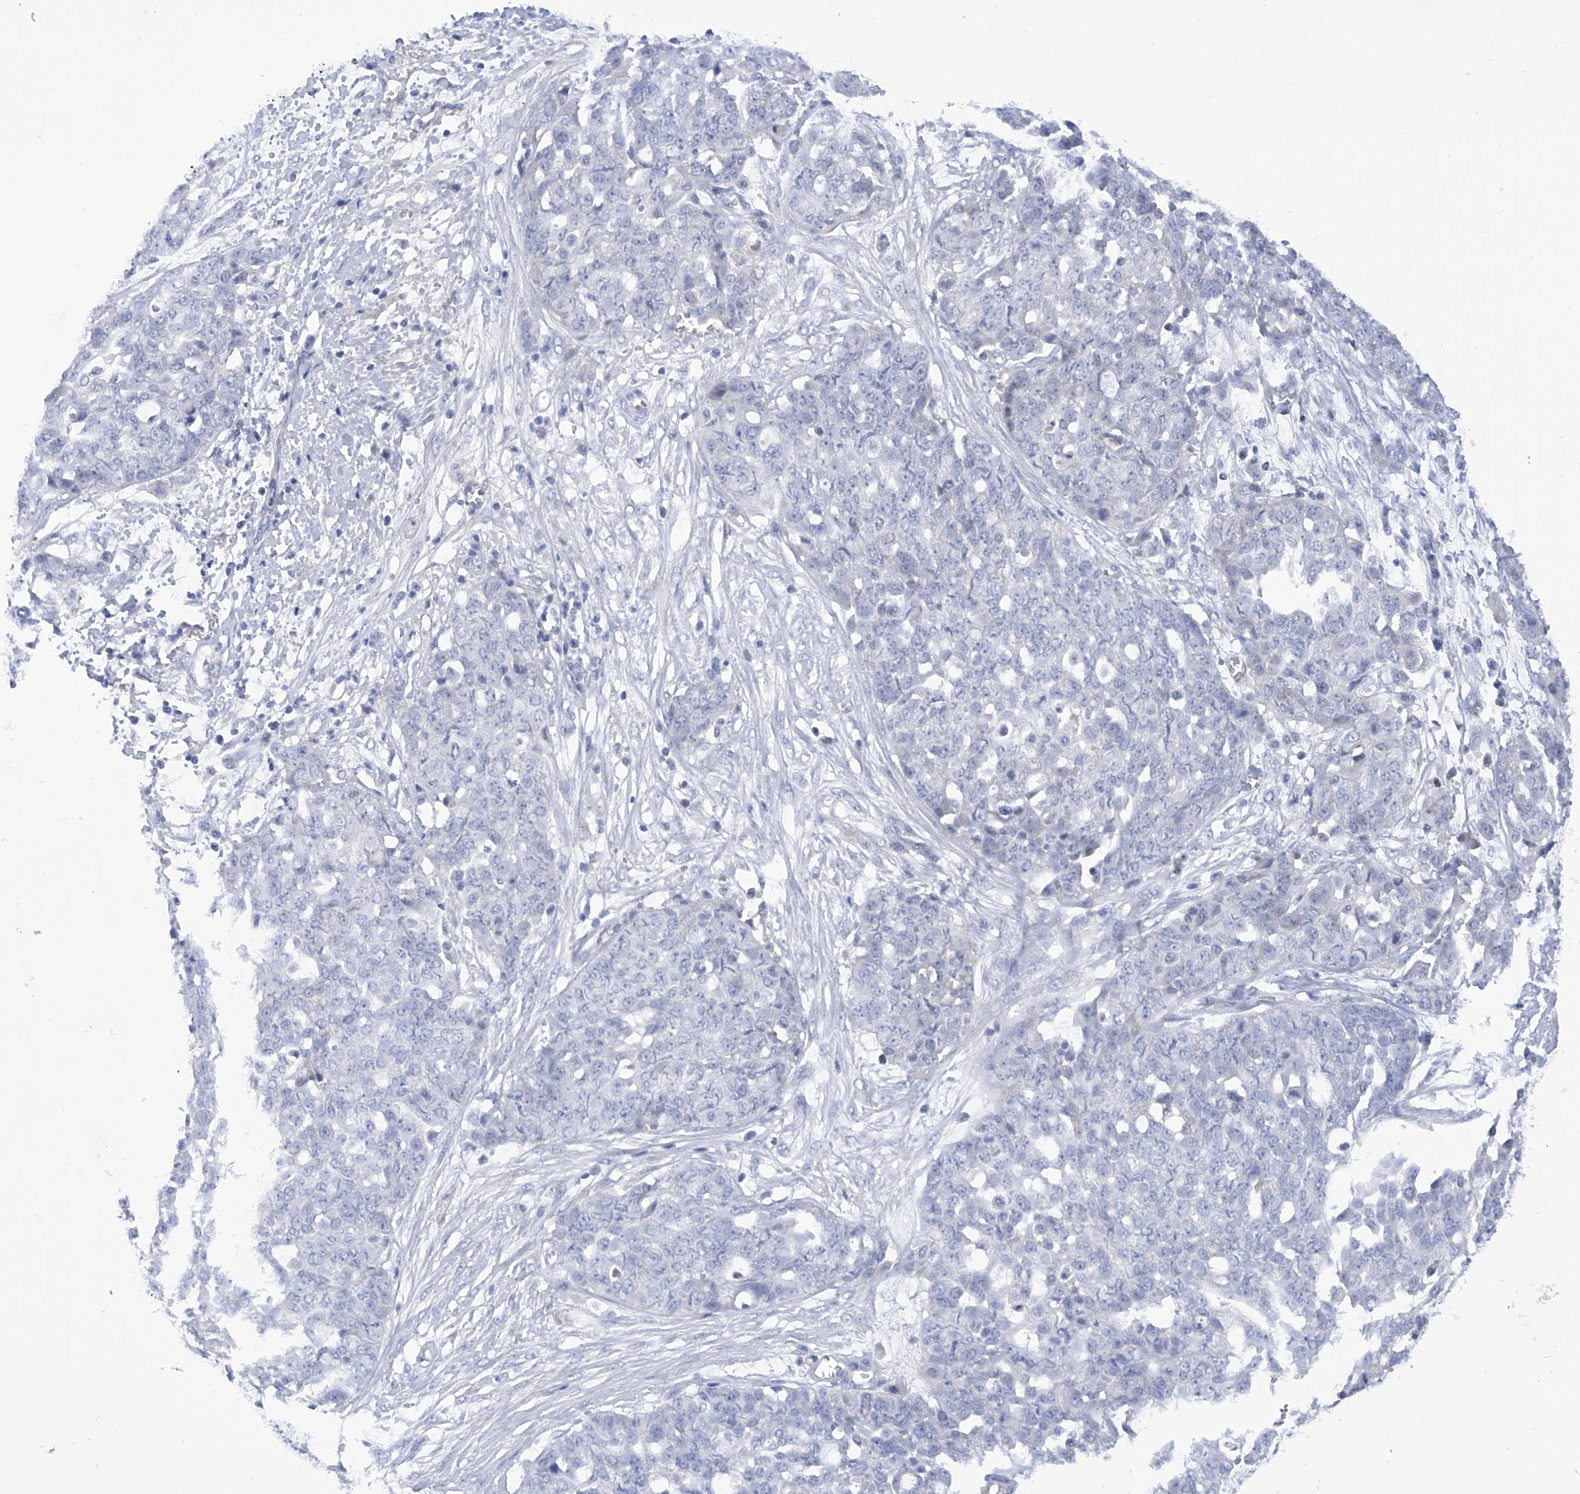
{"staining": {"intensity": "negative", "quantity": "none", "location": "none"}, "tissue": "ovarian cancer", "cell_type": "Tumor cells", "image_type": "cancer", "snomed": [{"axis": "morphology", "description": "Cystadenocarcinoma, serous, NOS"}, {"axis": "topography", "description": "Soft tissue"}, {"axis": "topography", "description": "Ovary"}], "caption": "This is an immunohistochemistry photomicrograph of human ovarian cancer. There is no positivity in tumor cells.", "gene": "NUFIP1", "patient": {"sex": "female", "age": 57}}